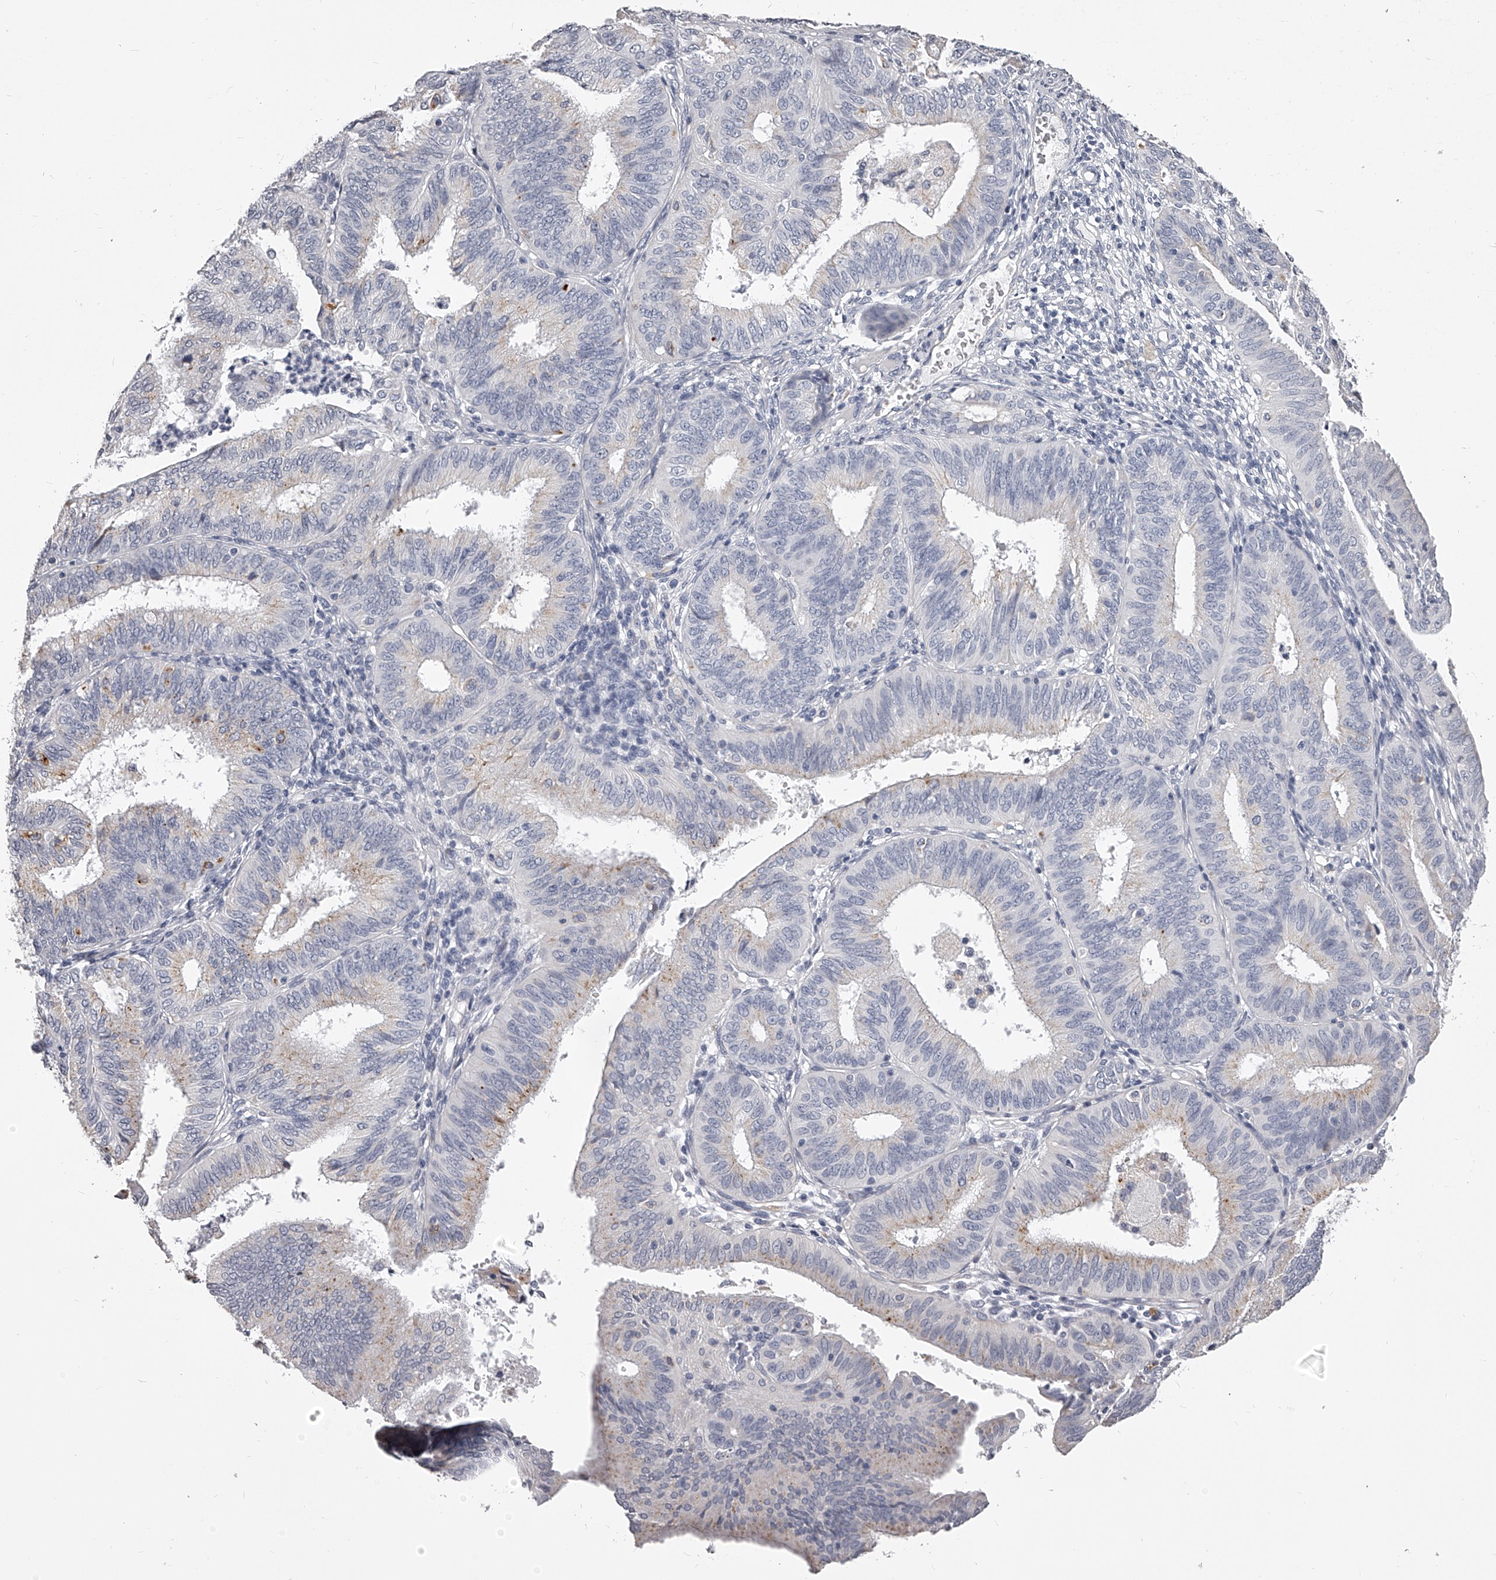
{"staining": {"intensity": "negative", "quantity": "none", "location": "none"}, "tissue": "endometrial cancer", "cell_type": "Tumor cells", "image_type": "cancer", "snomed": [{"axis": "morphology", "description": "Adenocarcinoma, NOS"}, {"axis": "topography", "description": "Endometrium"}], "caption": "This image is of endometrial cancer stained with IHC to label a protein in brown with the nuclei are counter-stained blue. There is no expression in tumor cells.", "gene": "DMRT1", "patient": {"sex": "female", "age": 51}}